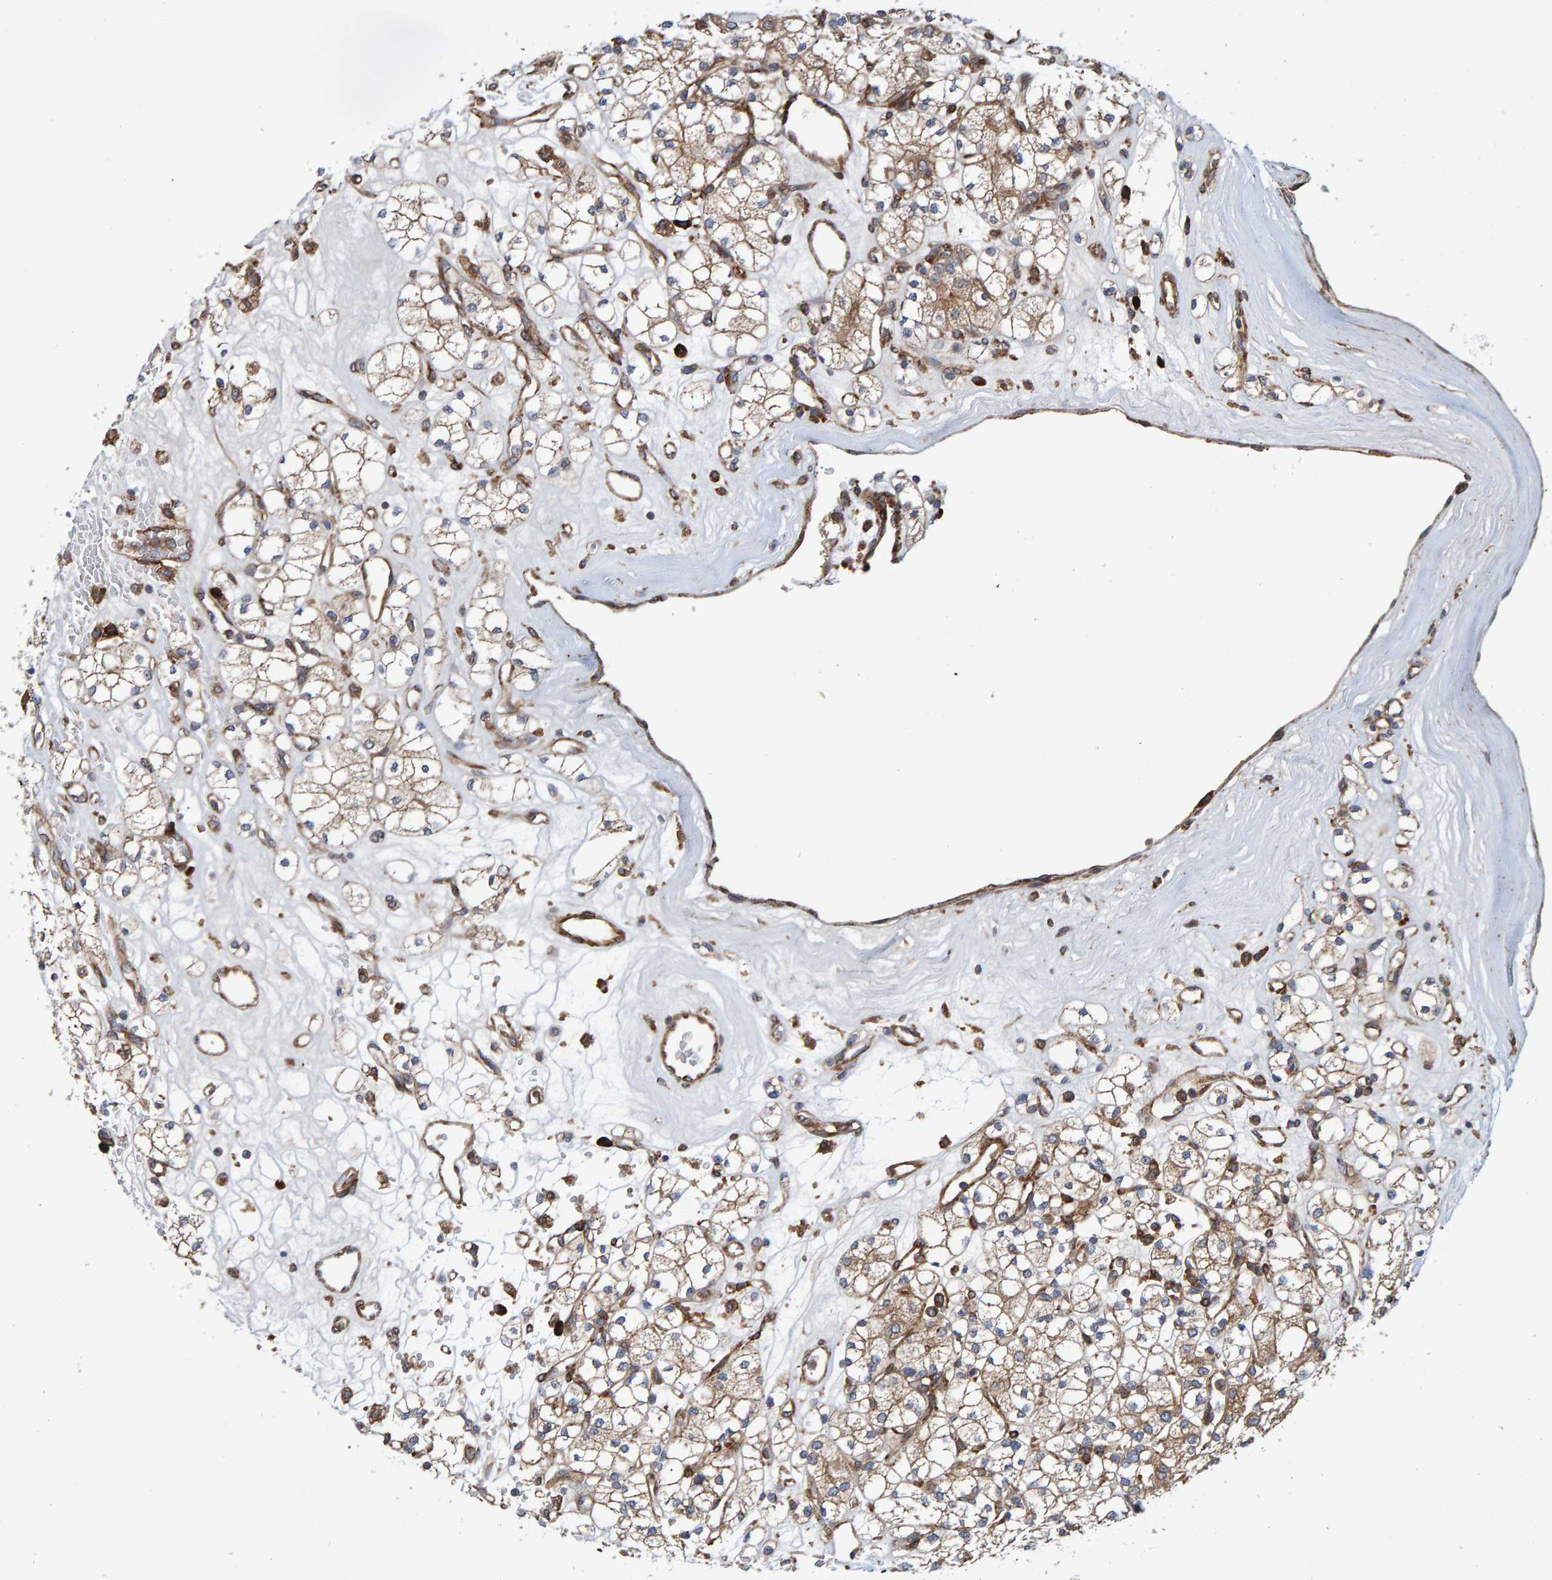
{"staining": {"intensity": "moderate", "quantity": ">75%", "location": "cytoplasmic/membranous"}, "tissue": "renal cancer", "cell_type": "Tumor cells", "image_type": "cancer", "snomed": [{"axis": "morphology", "description": "Adenocarcinoma, NOS"}, {"axis": "topography", "description": "Kidney"}], "caption": "Immunohistochemistry (IHC) micrograph of neoplastic tissue: human renal cancer (adenocarcinoma) stained using IHC reveals medium levels of moderate protein expression localized specifically in the cytoplasmic/membranous of tumor cells, appearing as a cytoplasmic/membranous brown color.", "gene": "KIAA0753", "patient": {"sex": "male", "age": 77}}